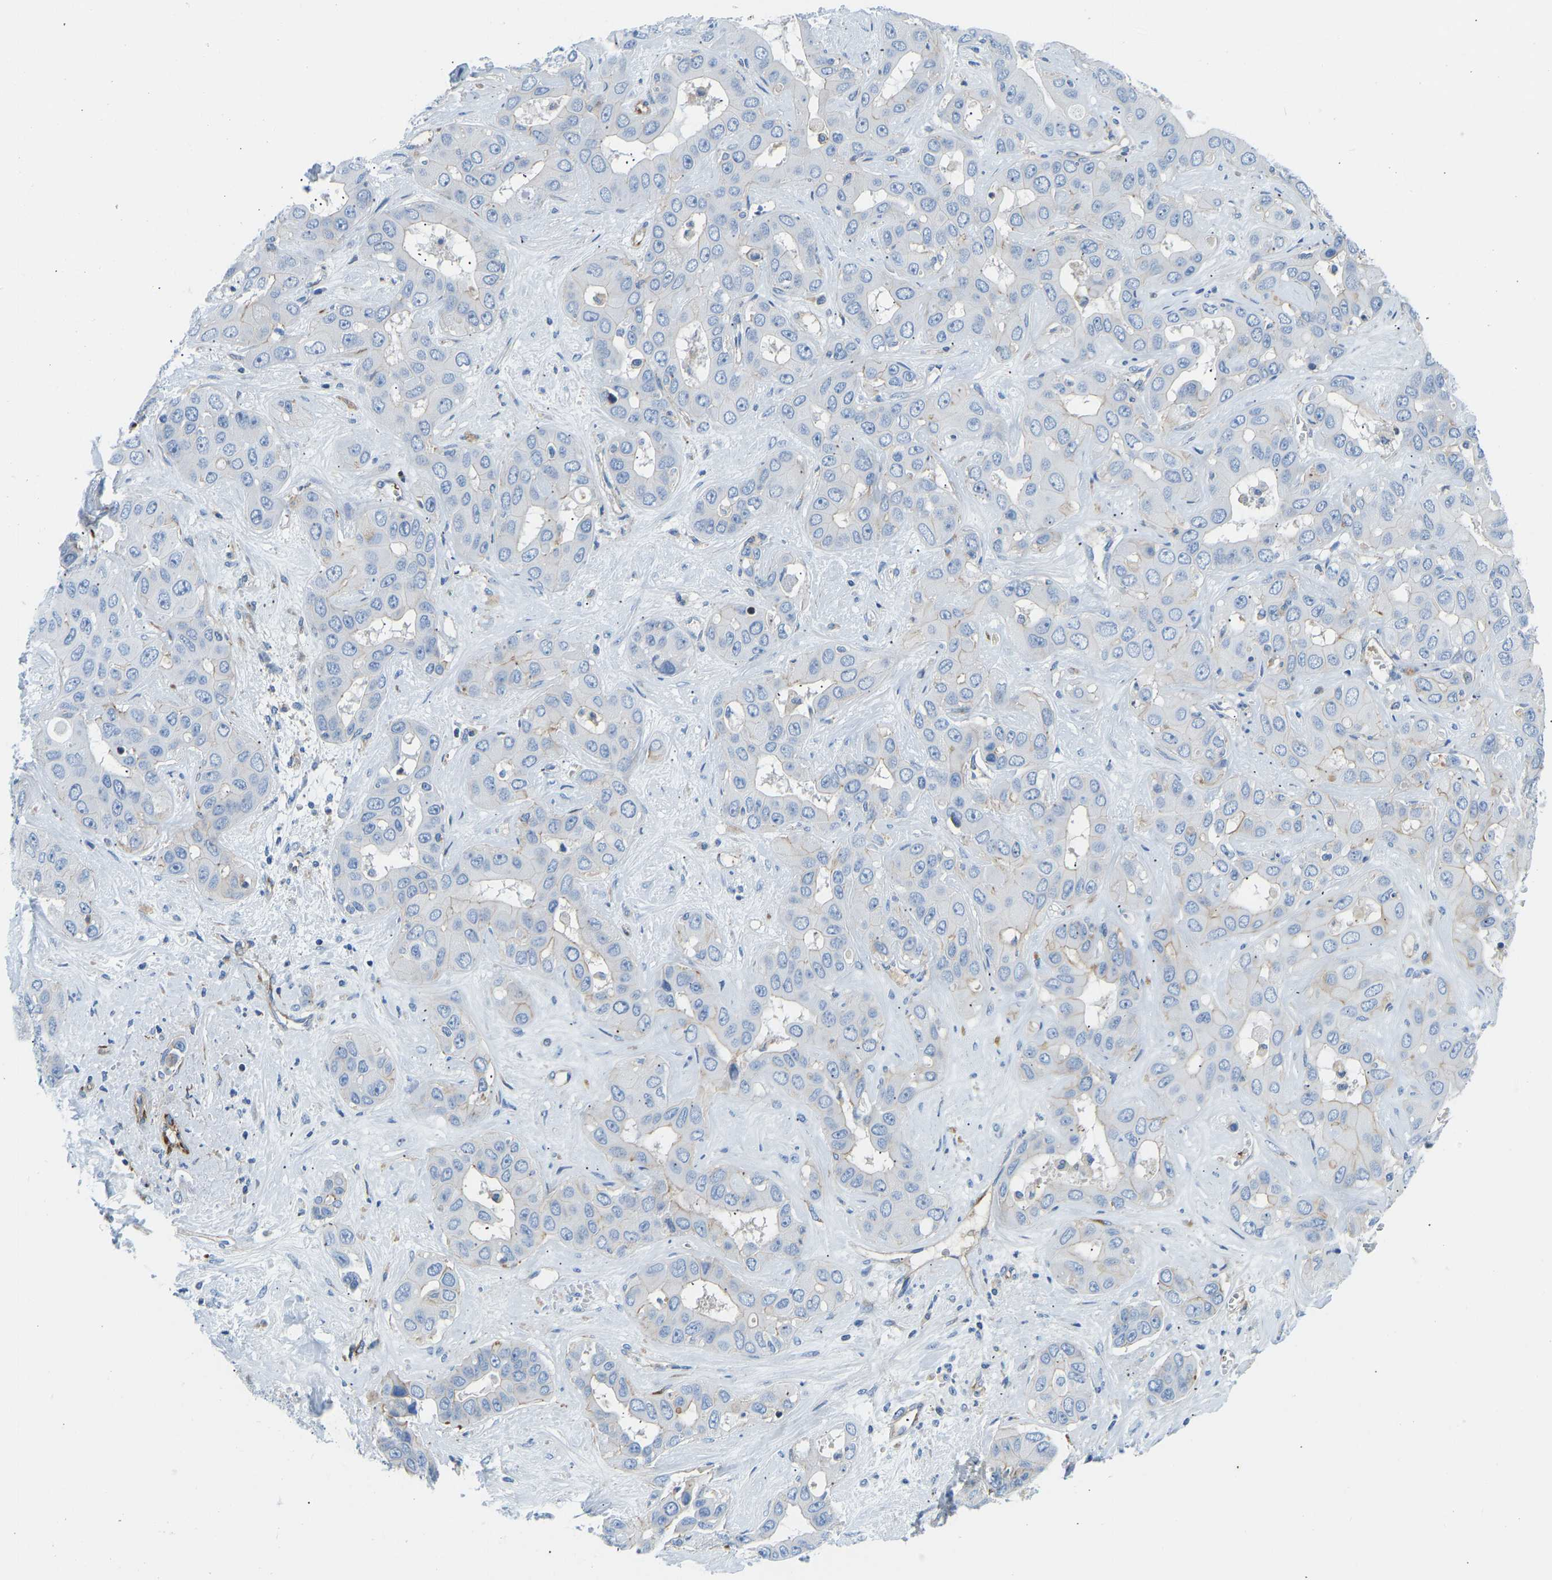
{"staining": {"intensity": "negative", "quantity": "none", "location": "none"}, "tissue": "liver cancer", "cell_type": "Tumor cells", "image_type": "cancer", "snomed": [{"axis": "morphology", "description": "Cholangiocarcinoma"}, {"axis": "topography", "description": "Liver"}], "caption": "Liver cancer was stained to show a protein in brown. There is no significant staining in tumor cells. Nuclei are stained in blue.", "gene": "COL15A1", "patient": {"sex": "female", "age": 52}}